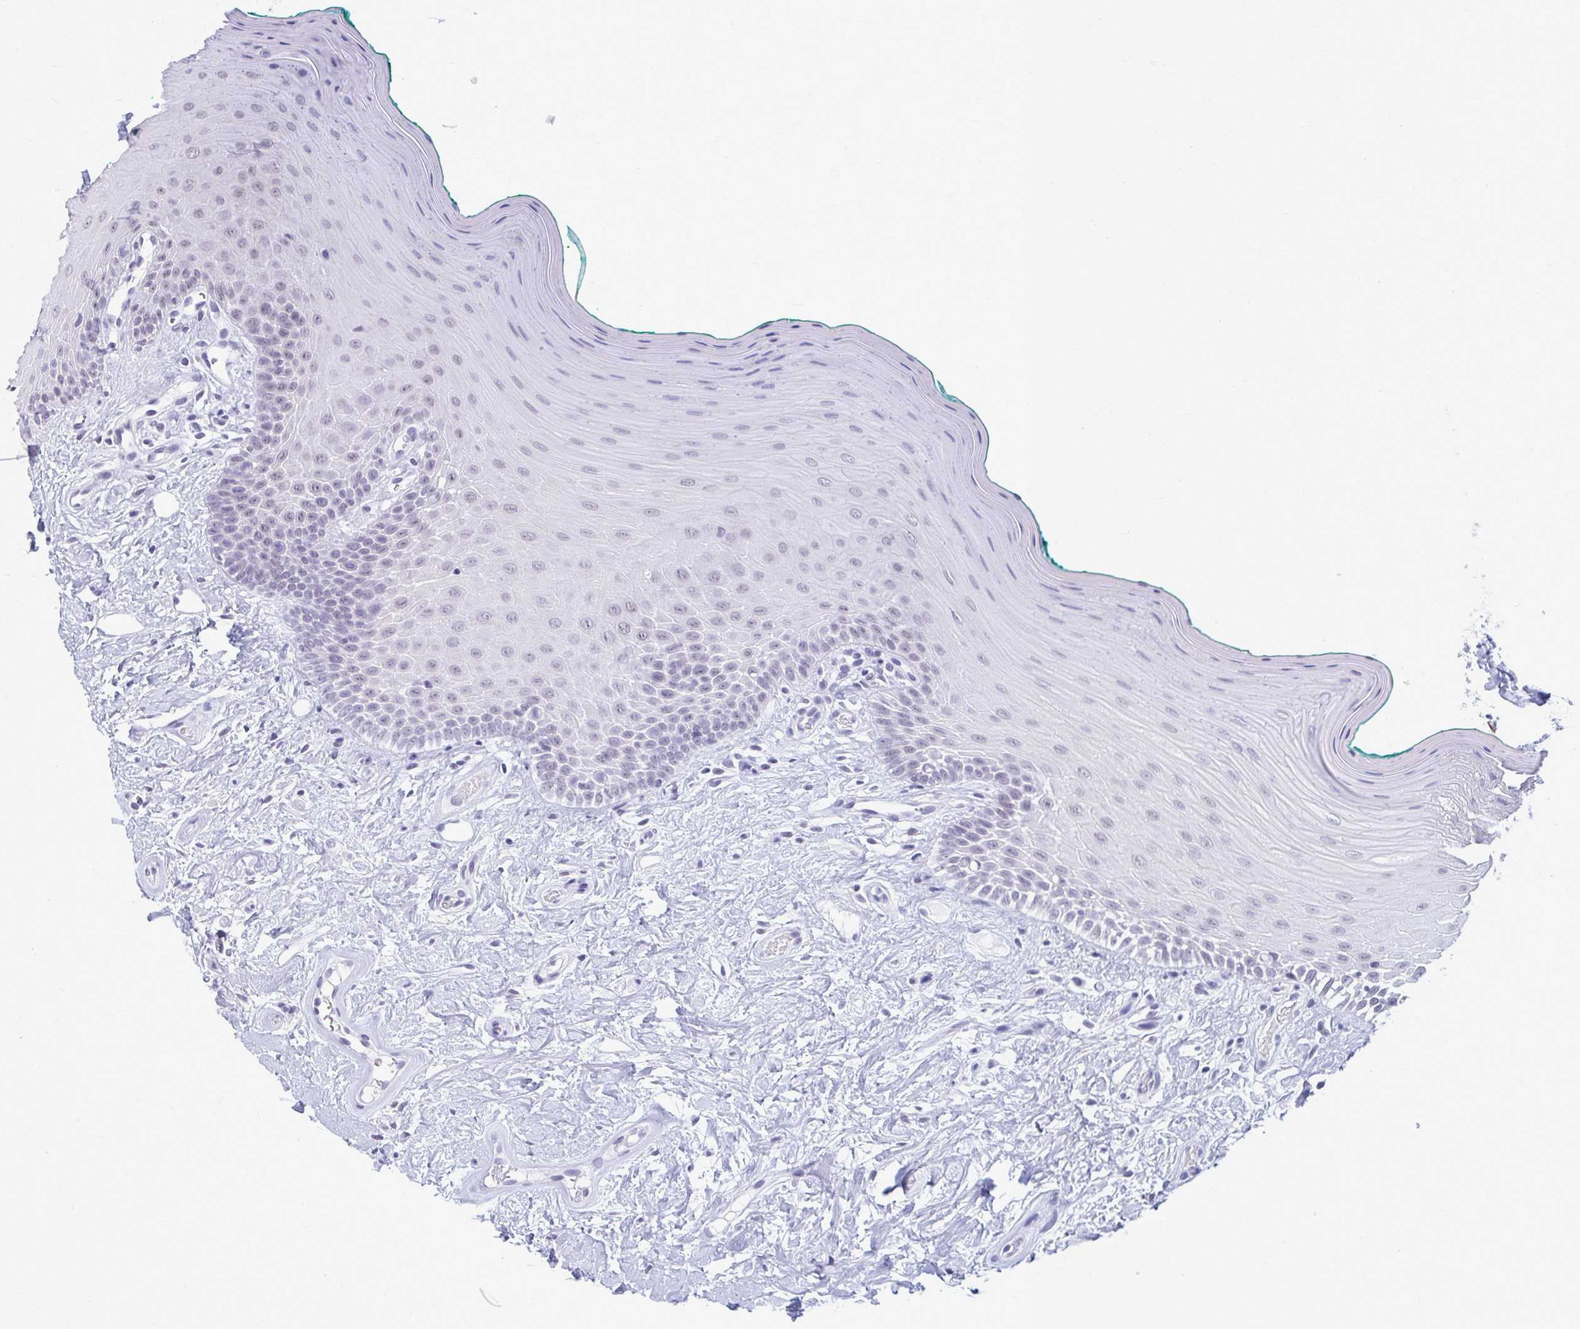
{"staining": {"intensity": "weak", "quantity": "<25%", "location": "nuclear"}, "tissue": "oral mucosa", "cell_type": "Squamous epithelial cells", "image_type": "normal", "snomed": [{"axis": "morphology", "description": "Normal tissue, NOS"}, {"axis": "topography", "description": "Oral tissue"}], "caption": "High power microscopy histopathology image of an immunohistochemistry (IHC) photomicrograph of normal oral mucosa, revealing no significant expression in squamous epithelial cells.", "gene": "PROSER1", "patient": {"sex": "female", "age": 40}}